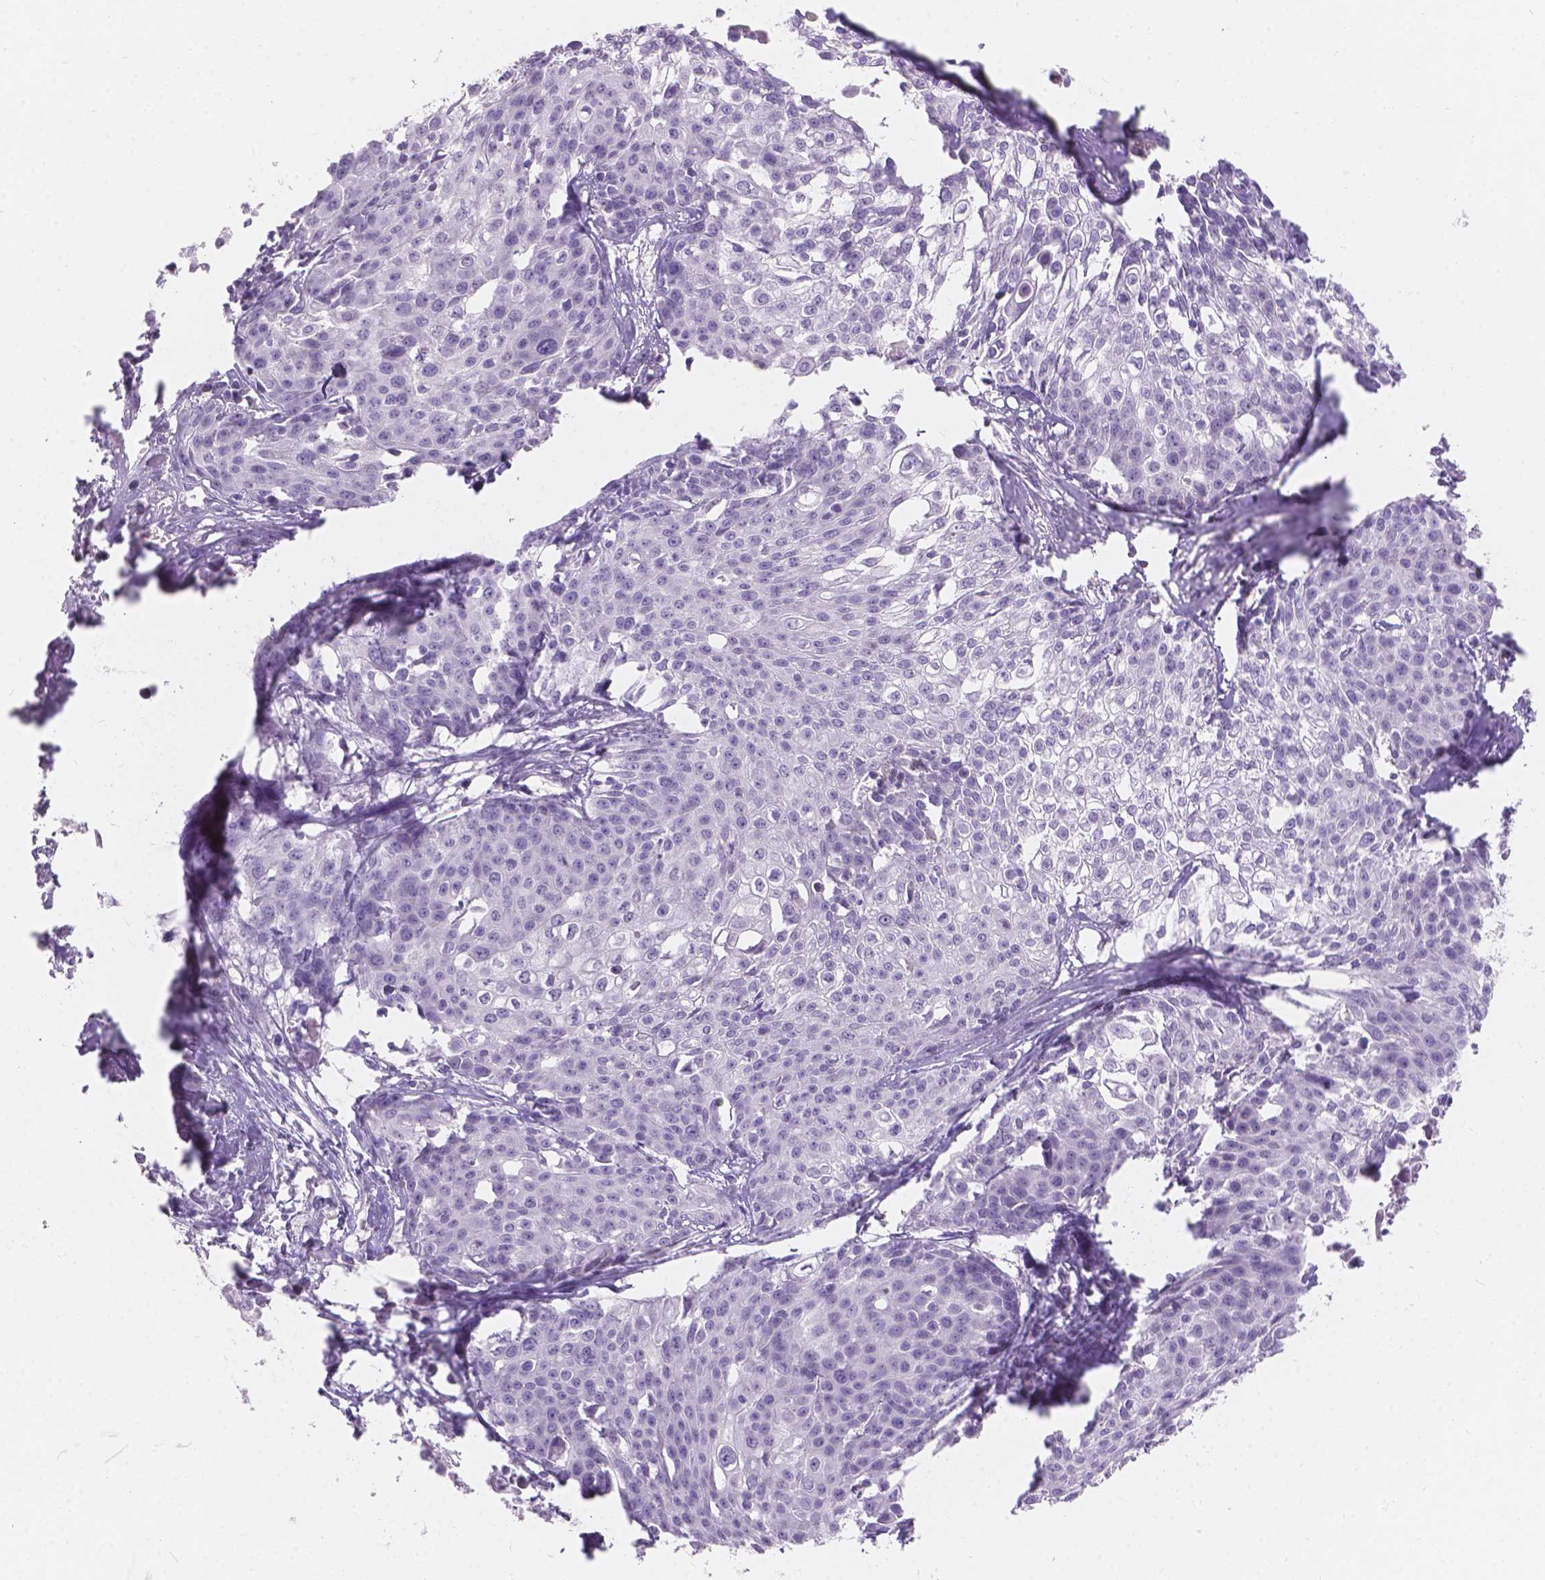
{"staining": {"intensity": "negative", "quantity": "none", "location": "none"}, "tissue": "cervical cancer", "cell_type": "Tumor cells", "image_type": "cancer", "snomed": [{"axis": "morphology", "description": "Squamous cell carcinoma, NOS"}, {"axis": "topography", "description": "Cervix"}], "caption": "IHC of cervical squamous cell carcinoma demonstrates no positivity in tumor cells.", "gene": "HTN3", "patient": {"sex": "female", "age": 39}}